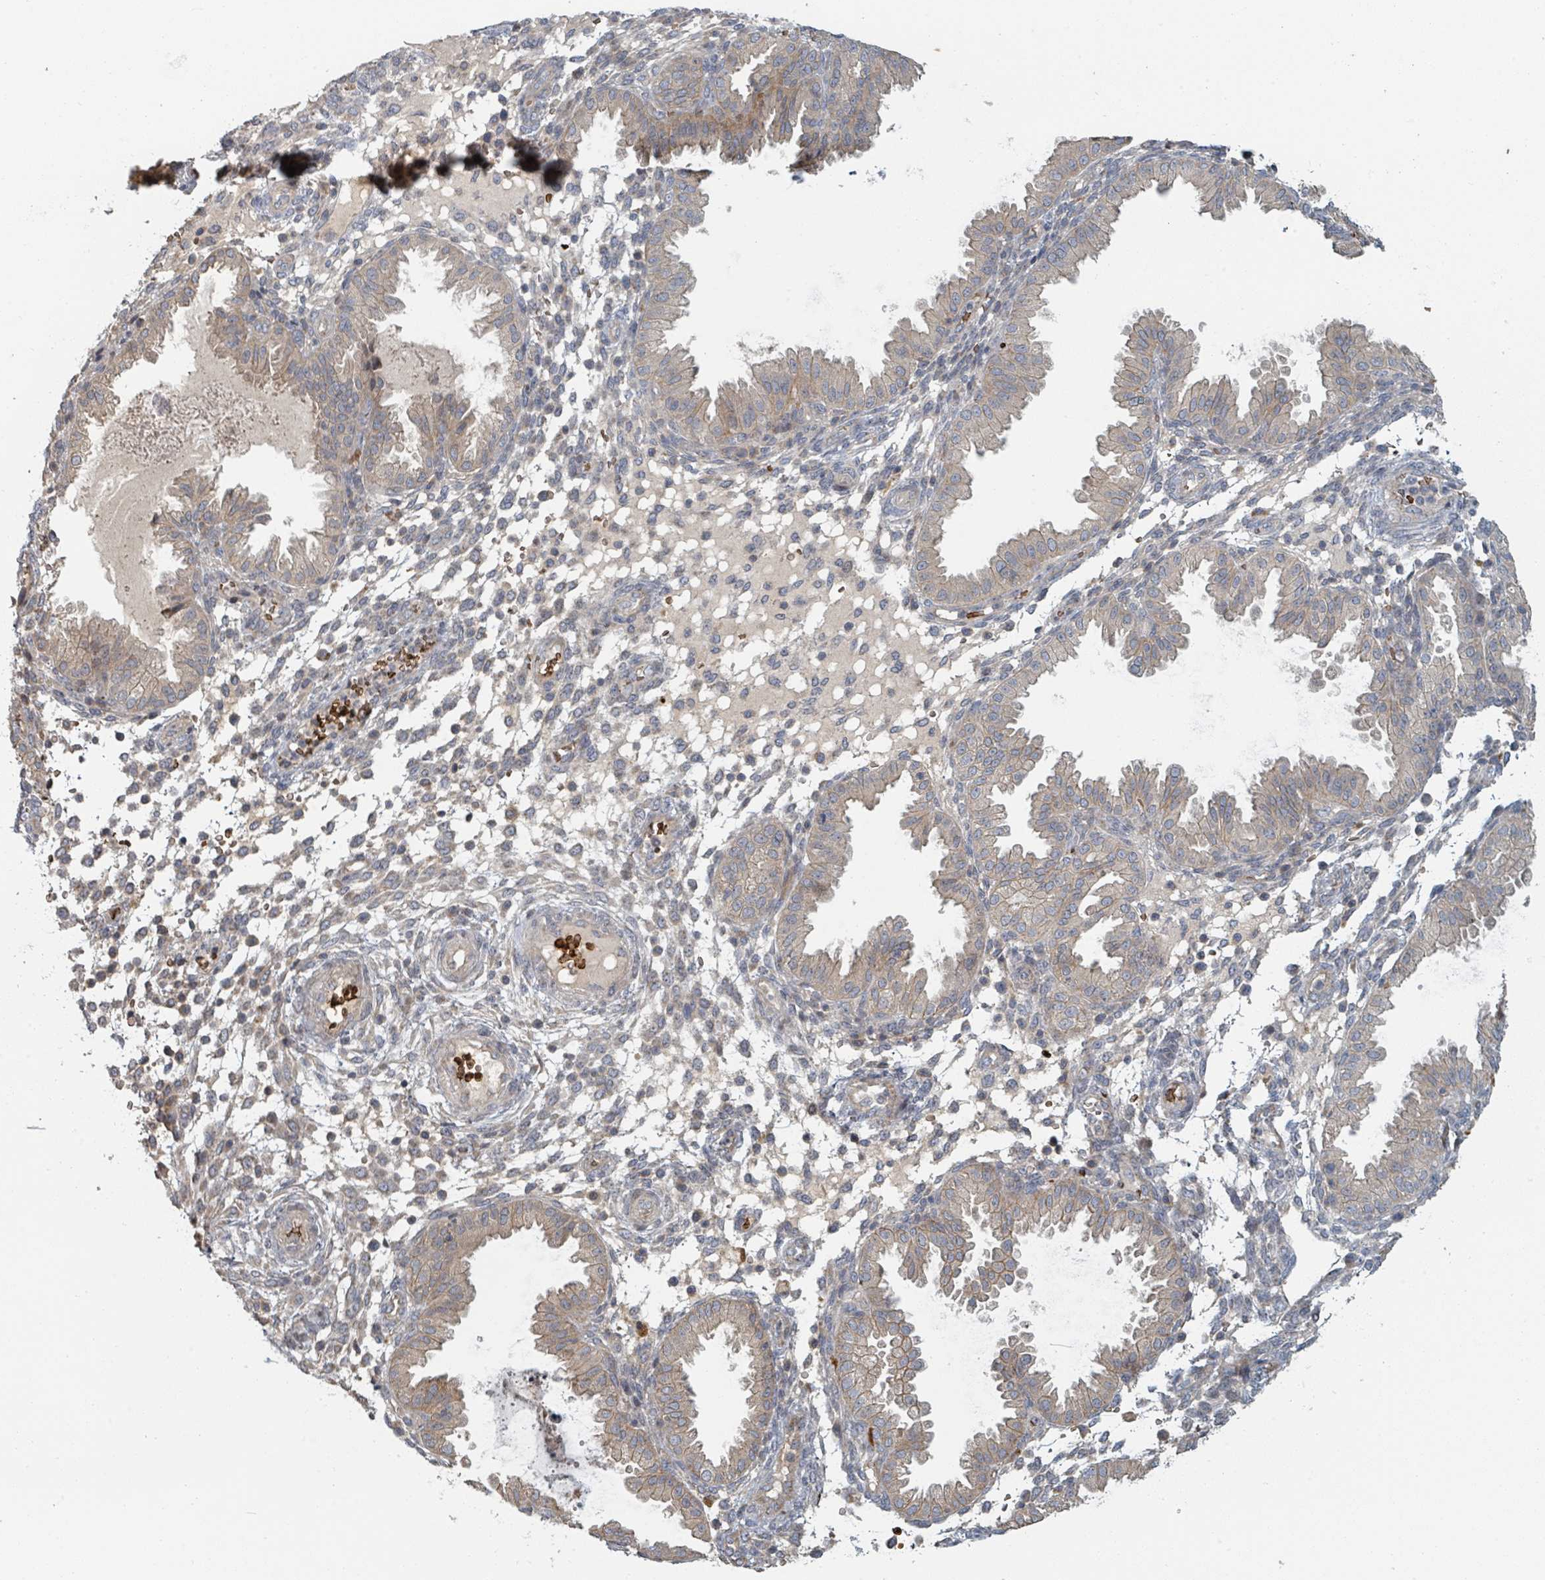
{"staining": {"intensity": "negative", "quantity": "none", "location": "none"}, "tissue": "endometrium", "cell_type": "Cells in endometrial stroma", "image_type": "normal", "snomed": [{"axis": "morphology", "description": "Normal tissue, NOS"}, {"axis": "topography", "description": "Endometrium"}], "caption": "High power microscopy image of an immunohistochemistry (IHC) micrograph of unremarkable endometrium, revealing no significant staining in cells in endometrial stroma.", "gene": "TRPC4AP", "patient": {"sex": "female", "age": 33}}